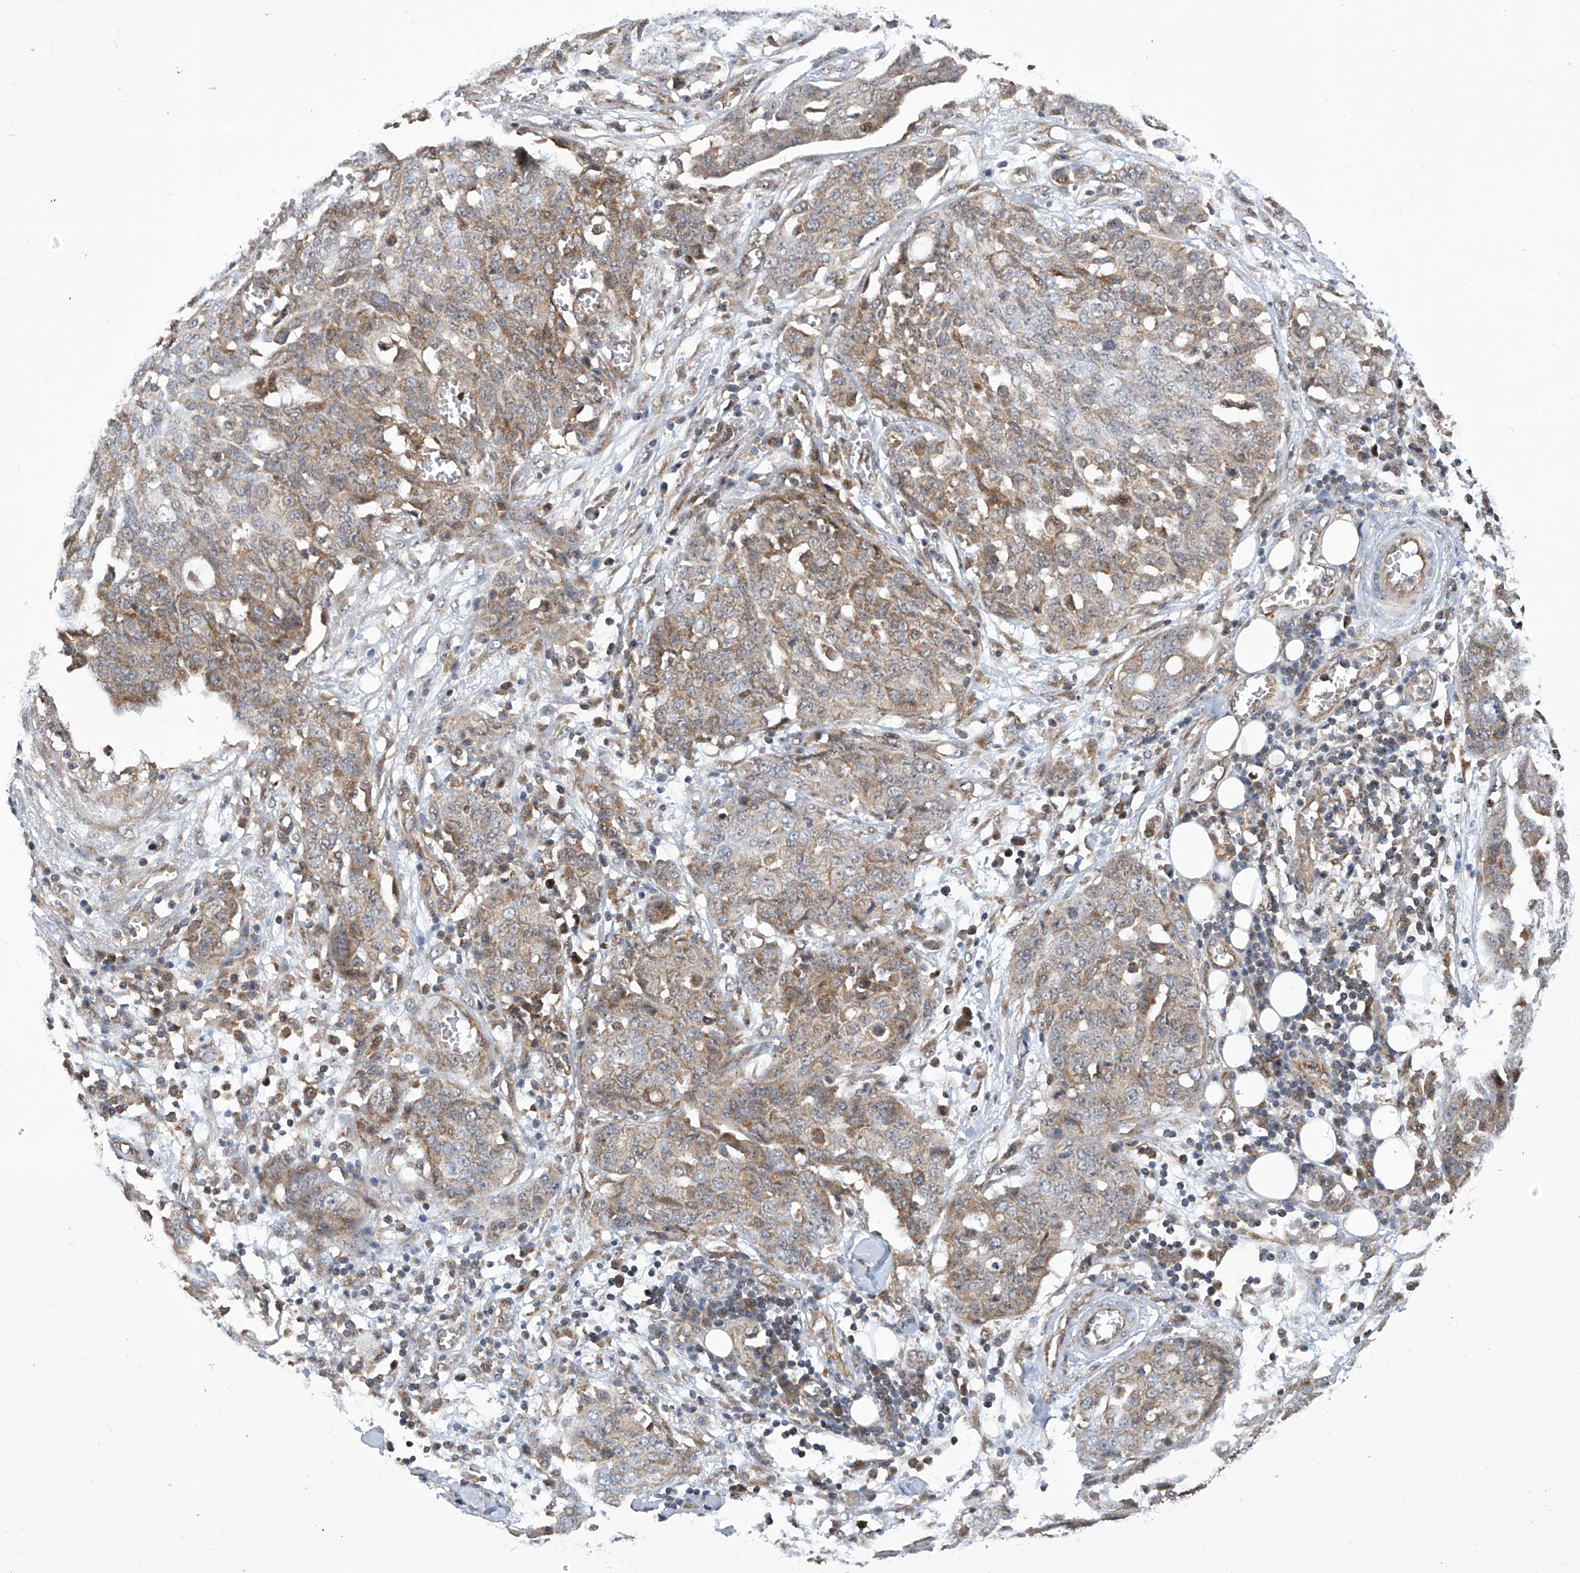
{"staining": {"intensity": "weak", "quantity": "25%-75%", "location": "cytoplasmic/membranous"}, "tissue": "ovarian cancer", "cell_type": "Tumor cells", "image_type": "cancer", "snomed": [{"axis": "morphology", "description": "Cystadenocarcinoma, serous, NOS"}, {"axis": "topography", "description": "Soft tissue"}, {"axis": "topography", "description": "Ovary"}], "caption": "DAB (3,3'-diaminobenzidine) immunohistochemical staining of human ovarian serous cystadenocarcinoma shows weak cytoplasmic/membranous protein staining in about 25%-75% of tumor cells.", "gene": "CISH", "patient": {"sex": "female", "age": 57}}